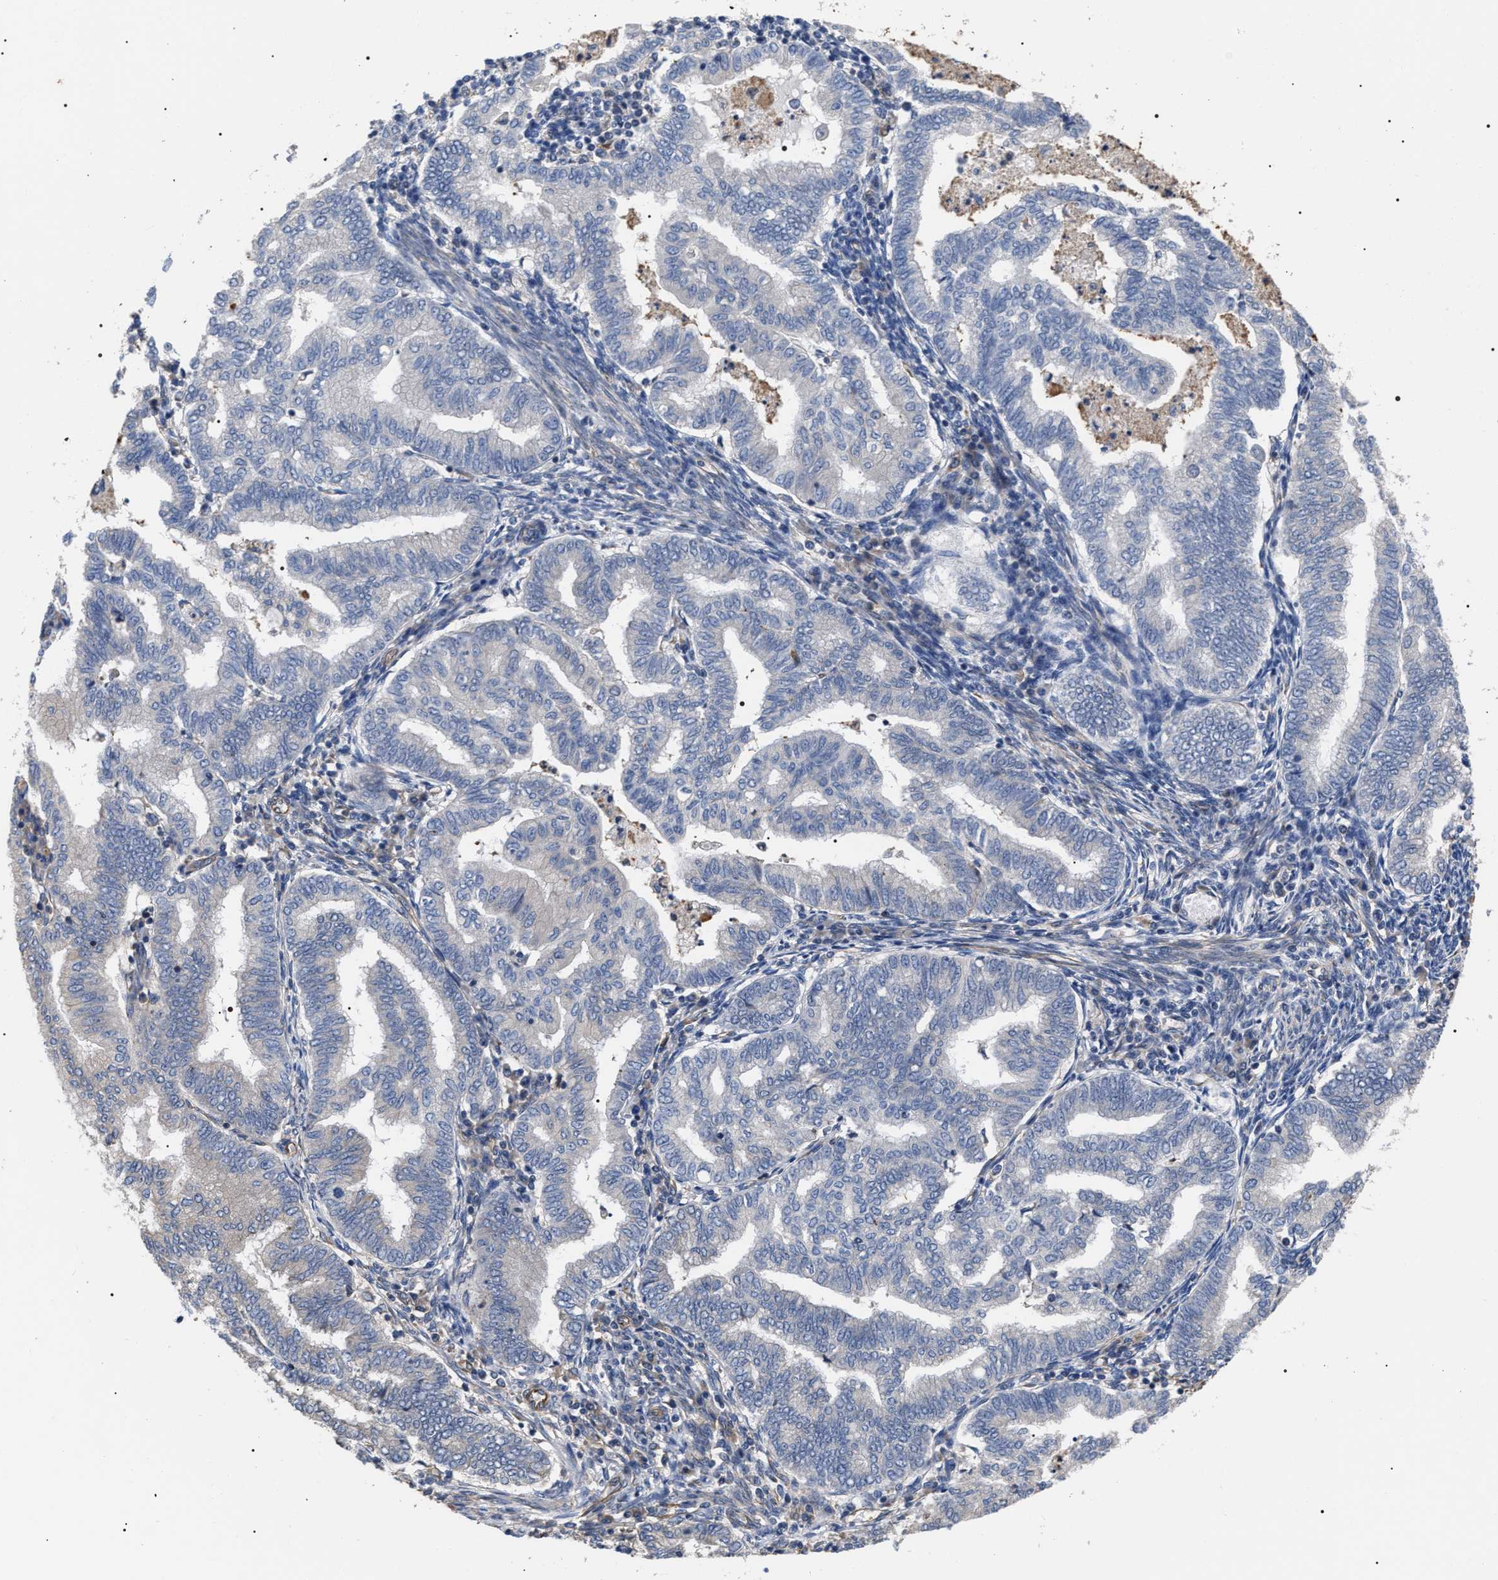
{"staining": {"intensity": "negative", "quantity": "none", "location": "none"}, "tissue": "endometrial cancer", "cell_type": "Tumor cells", "image_type": "cancer", "snomed": [{"axis": "morphology", "description": "Polyp, NOS"}, {"axis": "morphology", "description": "Adenocarcinoma, NOS"}, {"axis": "morphology", "description": "Adenoma, NOS"}, {"axis": "topography", "description": "Endometrium"}], "caption": "Tumor cells are negative for protein expression in human endometrial adenocarcinoma.", "gene": "TSPAN33", "patient": {"sex": "female", "age": 79}}